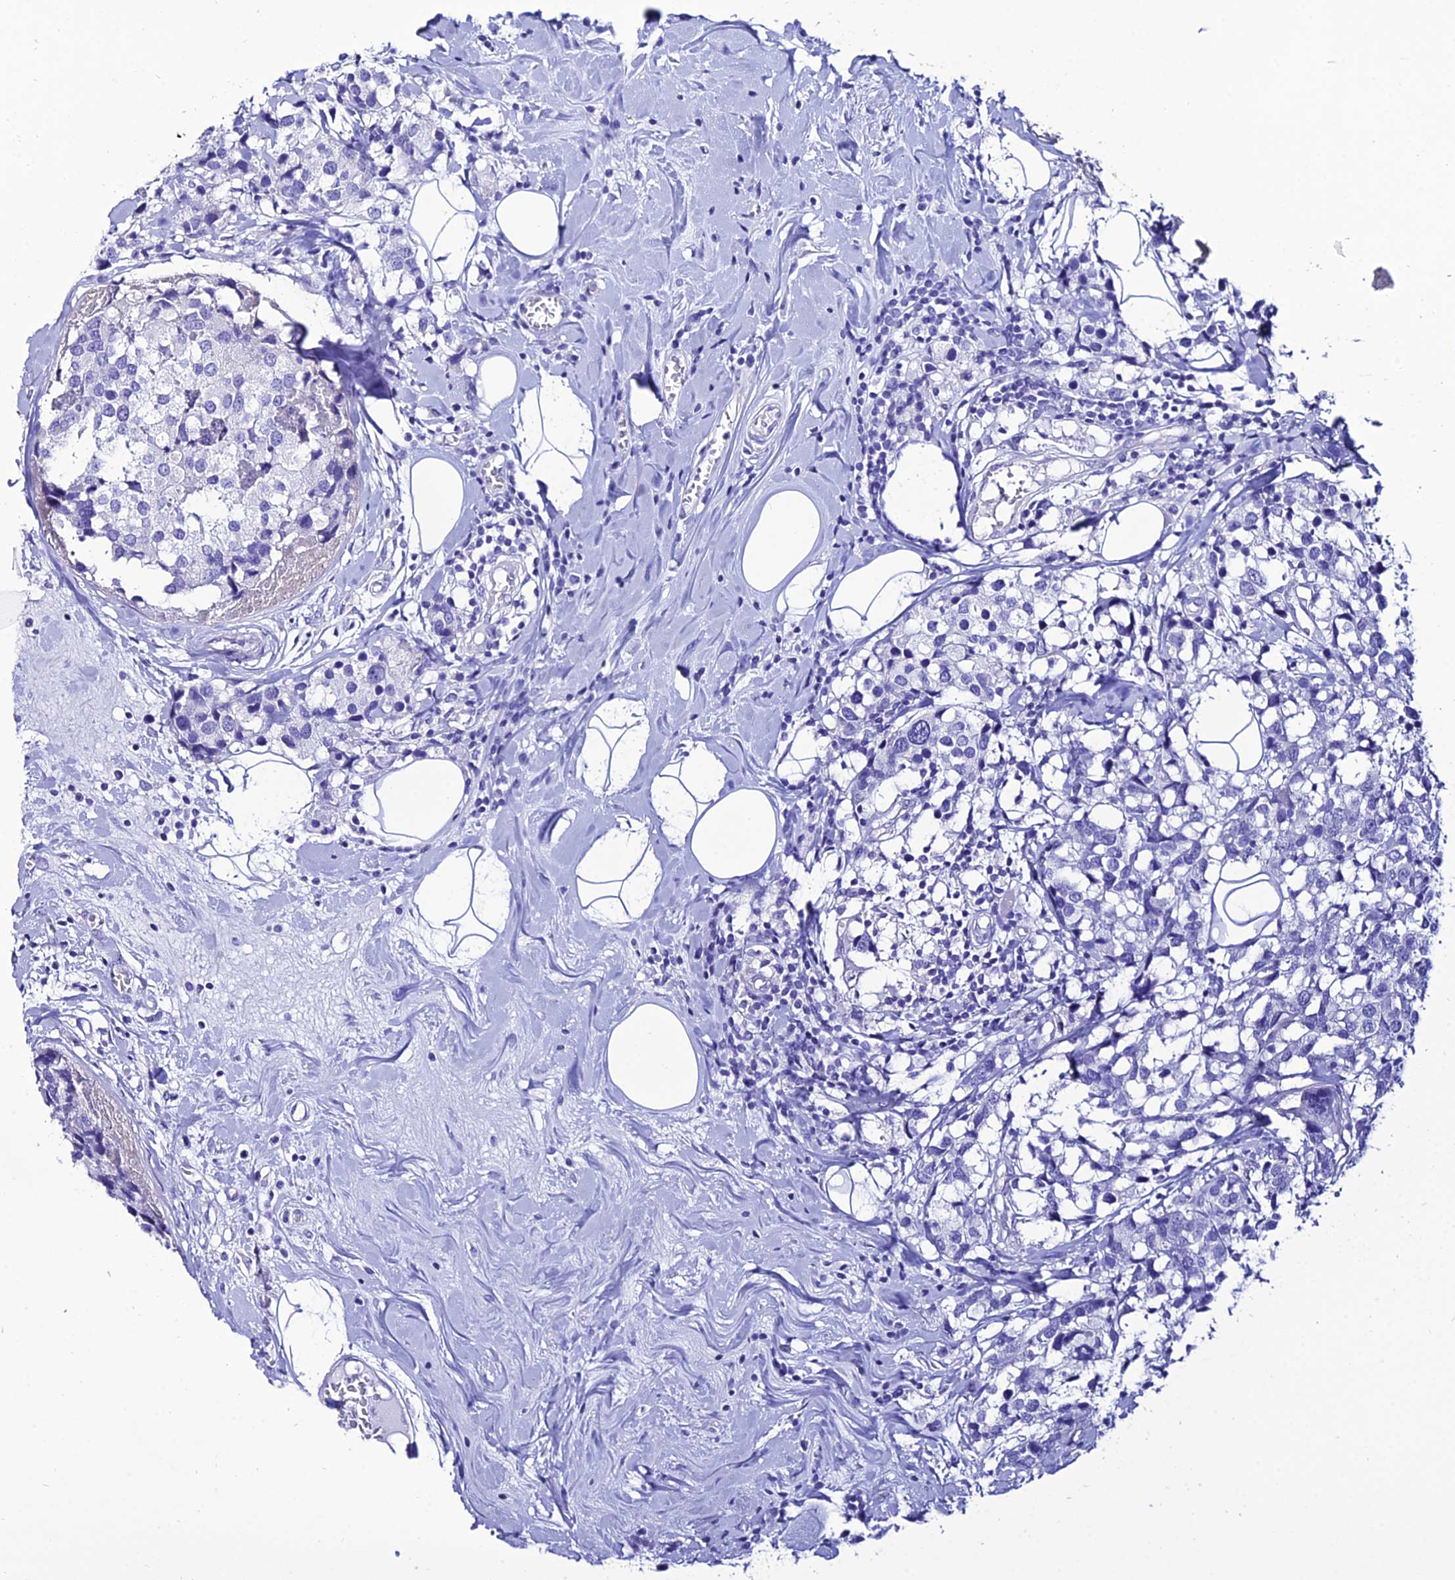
{"staining": {"intensity": "negative", "quantity": "none", "location": "none"}, "tissue": "breast cancer", "cell_type": "Tumor cells", "image_type": "cancer", "snomed": [{"axis": "morphology", "description": "Lobular carcinoma"}, {"axis": "topography", "description": "Breast"}], "caption": "Human breast lobular carcinoma stained for a protein using immunohistochemistry (IHC) demonstrates no positivity in tumor cells.", "gene": "OR4D5", "patient": {"sex": "female", "age": 59}}